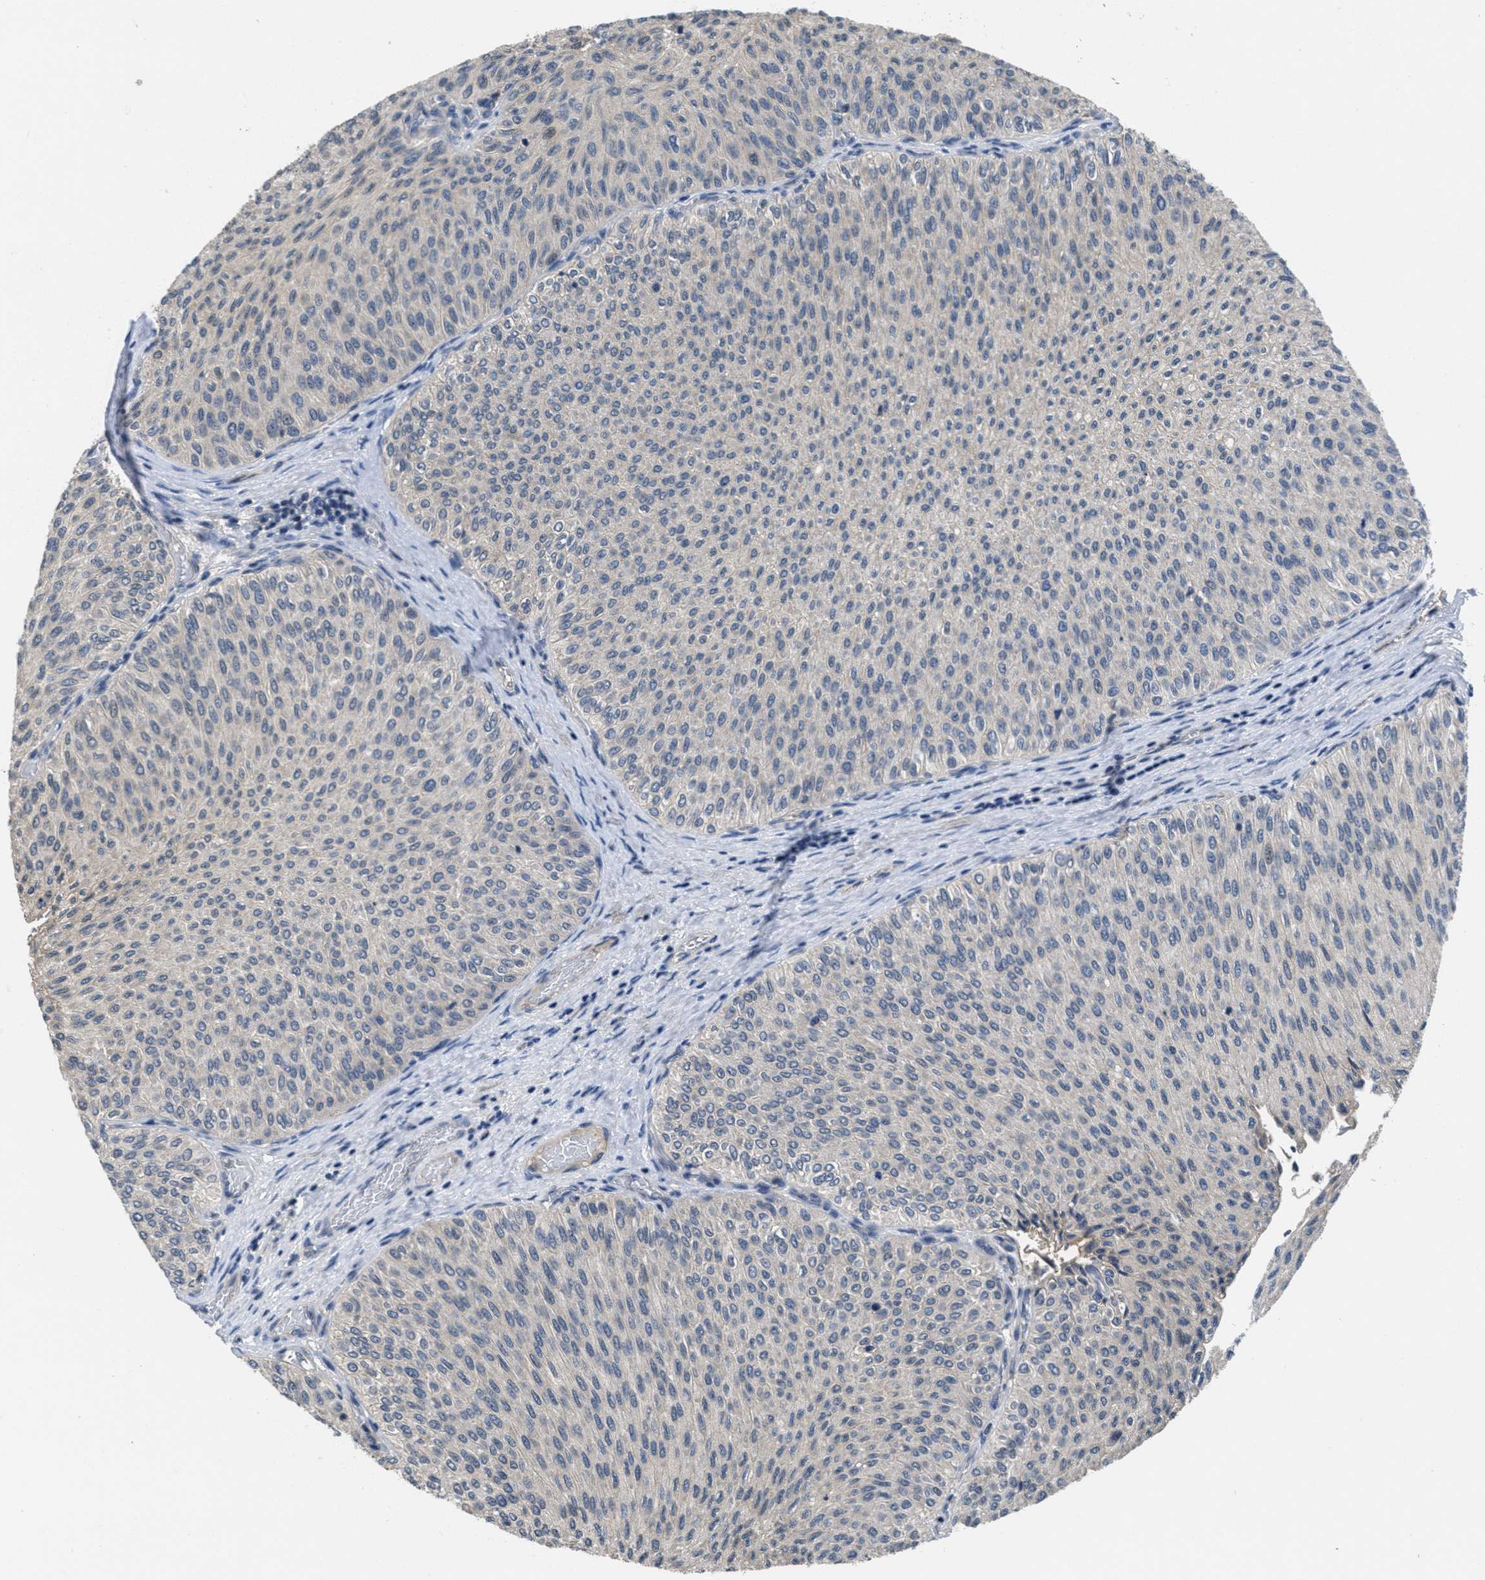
{"staining": {"intensity": "negative", "quantity": "none", "location": "none"}, "tissue": "urothelial cancer", "cell_type": "Tumor cells", "image_type": "cancer", "snomed": [{"axis": "morphology", "description": "Urothelial carcinoma, Low grade"}, {"axis": "topography", "description": "Urinary bladder"}], "caption": "Image shows no protein staining in tumor cells of urothelial carcinoma (low-grade) tissue.", "gene": "ANGPT1", "patient": {"sex": "male", "age": 78}}